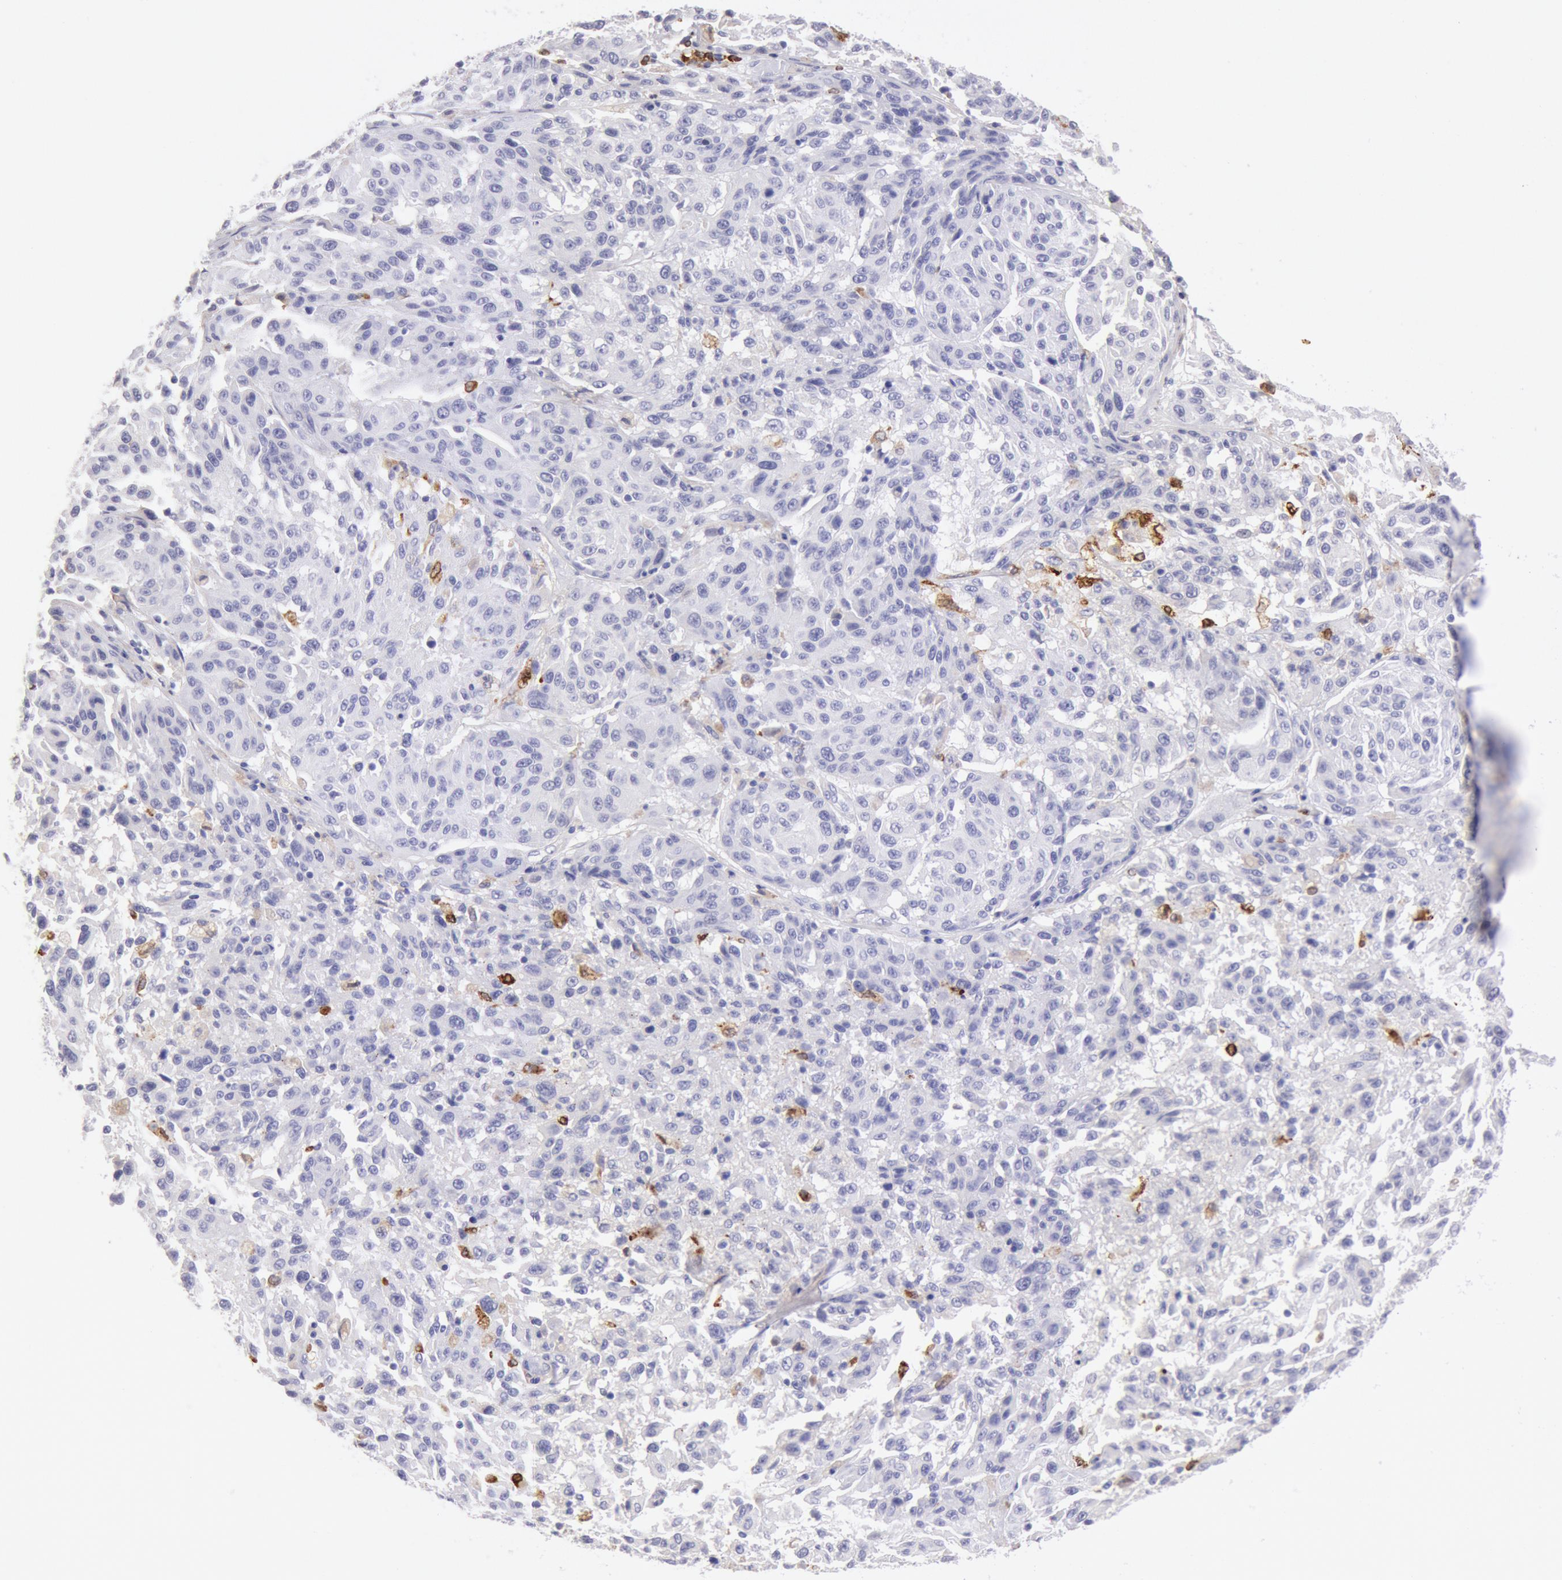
{"staining": {"intensity": "negative", "quantity": "none", "location": "none"}, "tissue": "melanoma", "cell_type": "Tumor cells", "image_type": "cancer", "snomed": [{"axis": "morphology", "description": "Malignant melanoma, NOS"}, {"axis": "topography", "description": "Skin"}], "caption": "This is a micrograph of immunohistochemistry staining of malignant melanoma, which shows no staining in tumor cells.", "gene": "FCN1", "patient": {"sex": "female", "age": 77}}